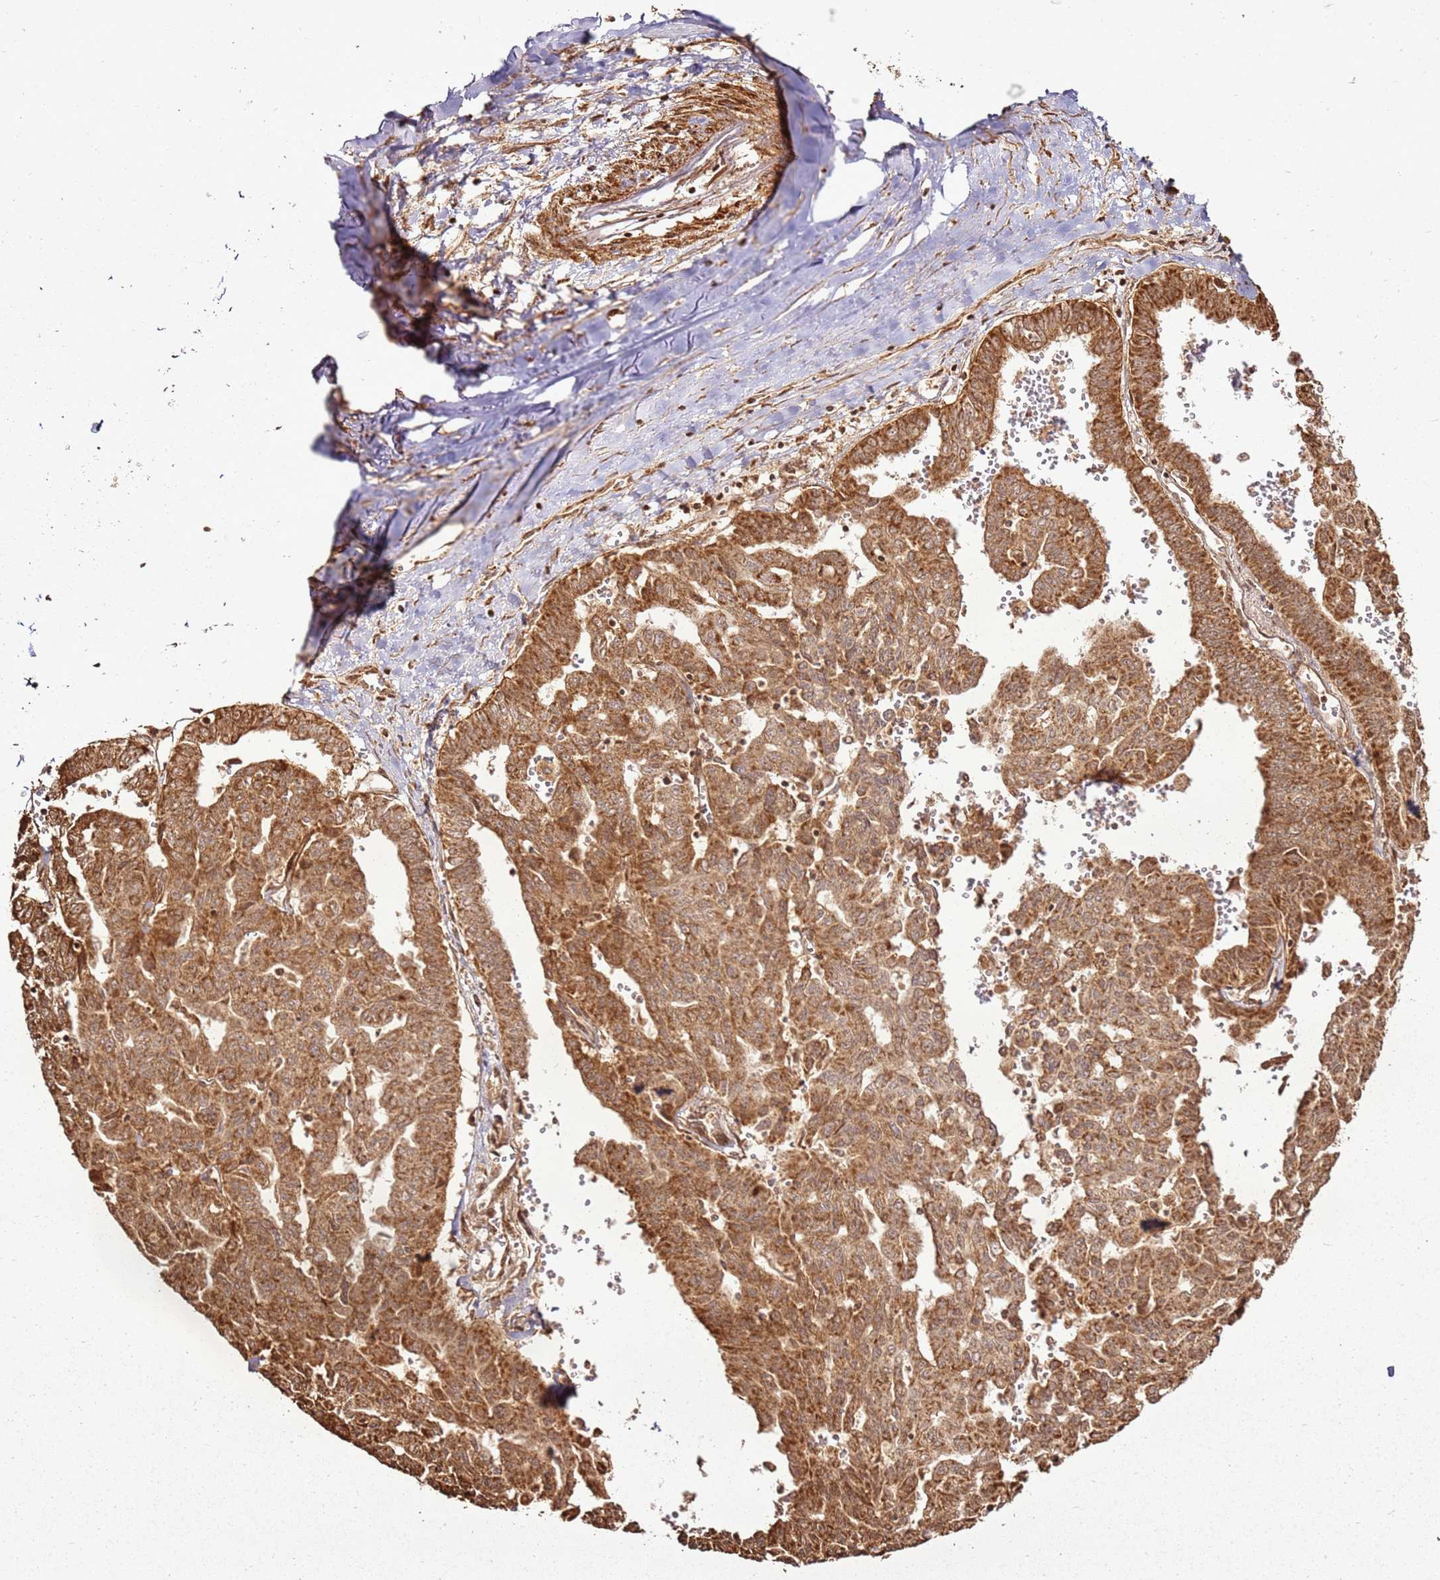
{"staining": {"intensity": "moderate", "quantity": ">75%", "location": "cytoplasmic/membranous"}, "tissue": "liver cancer", "cell_type": "Tumor cells", "image_type": "cancer", "snomed": [{"axis": "morphology", "description": "Cholangiocarcinoma"}, {"axis": "topography", "description": "Liver"}], "caption": "The photomicrograph demonstrates immunohistochemical staining of liver cholangiocarcinoma. There is moderate cytoplasmic/membranous expression is present in about >75% of tumor cells.", "gene": "MRPS6", "patient": {"sex": "female", "age": 77}}